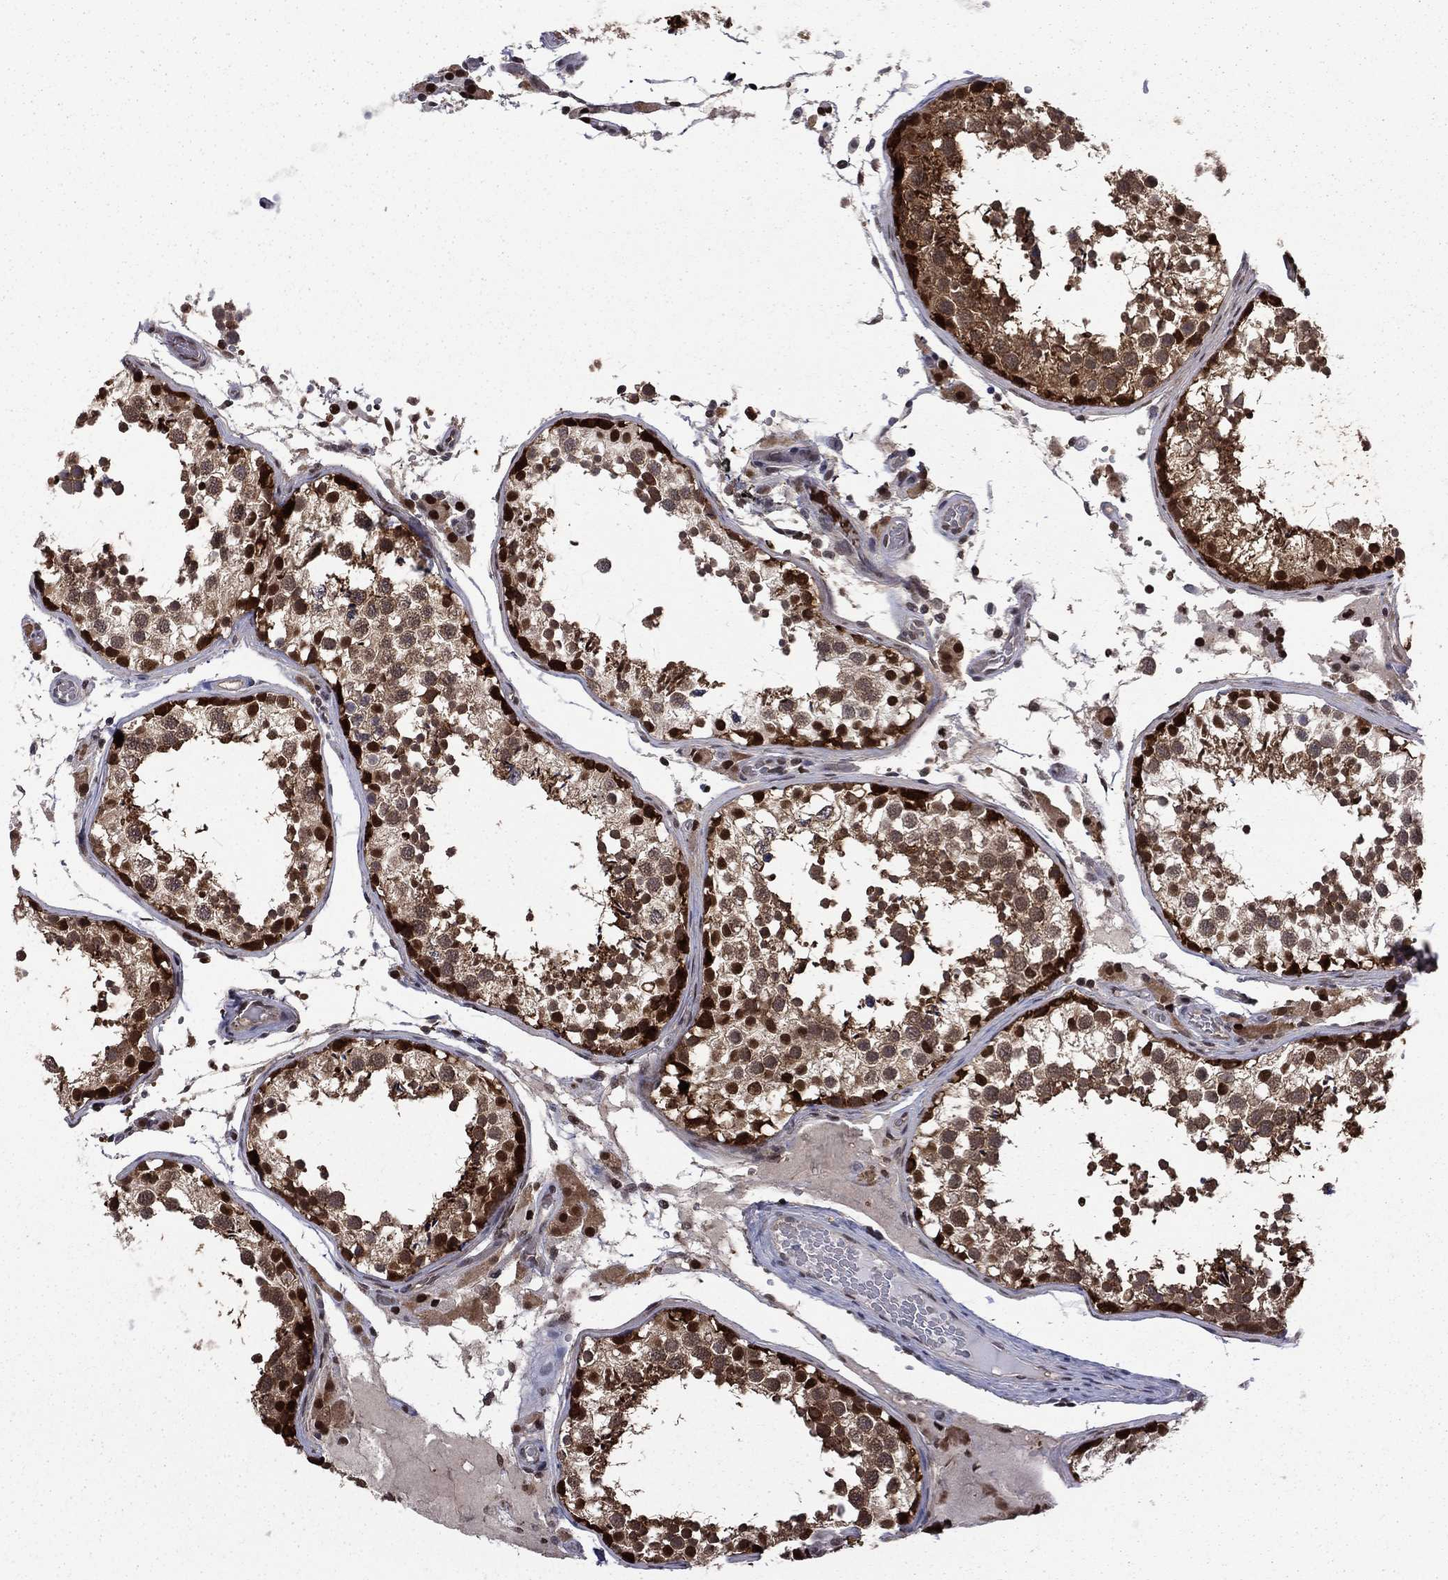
{"staining": {"intensity": "strong", "quantity": "25%-75%", "location": "nuclear"}, "tissue": "testis", "cell_type": "Cells in seminiferous ducts", "image_type": "normal", "snomed": [{"axis": "morphology", "description": "Normal tissue, NOS"}, {"axis": "topography", "description": "Testis"}], "caption": "Protein expression analysis of unremarkable testis exhibits strong nuclear staining in about 25%-75% of cells in seminiferous ducts. Nuclei are stained in blue.", "gene": "PSMD2", "patient": {"sex": "male", "age": 29}}